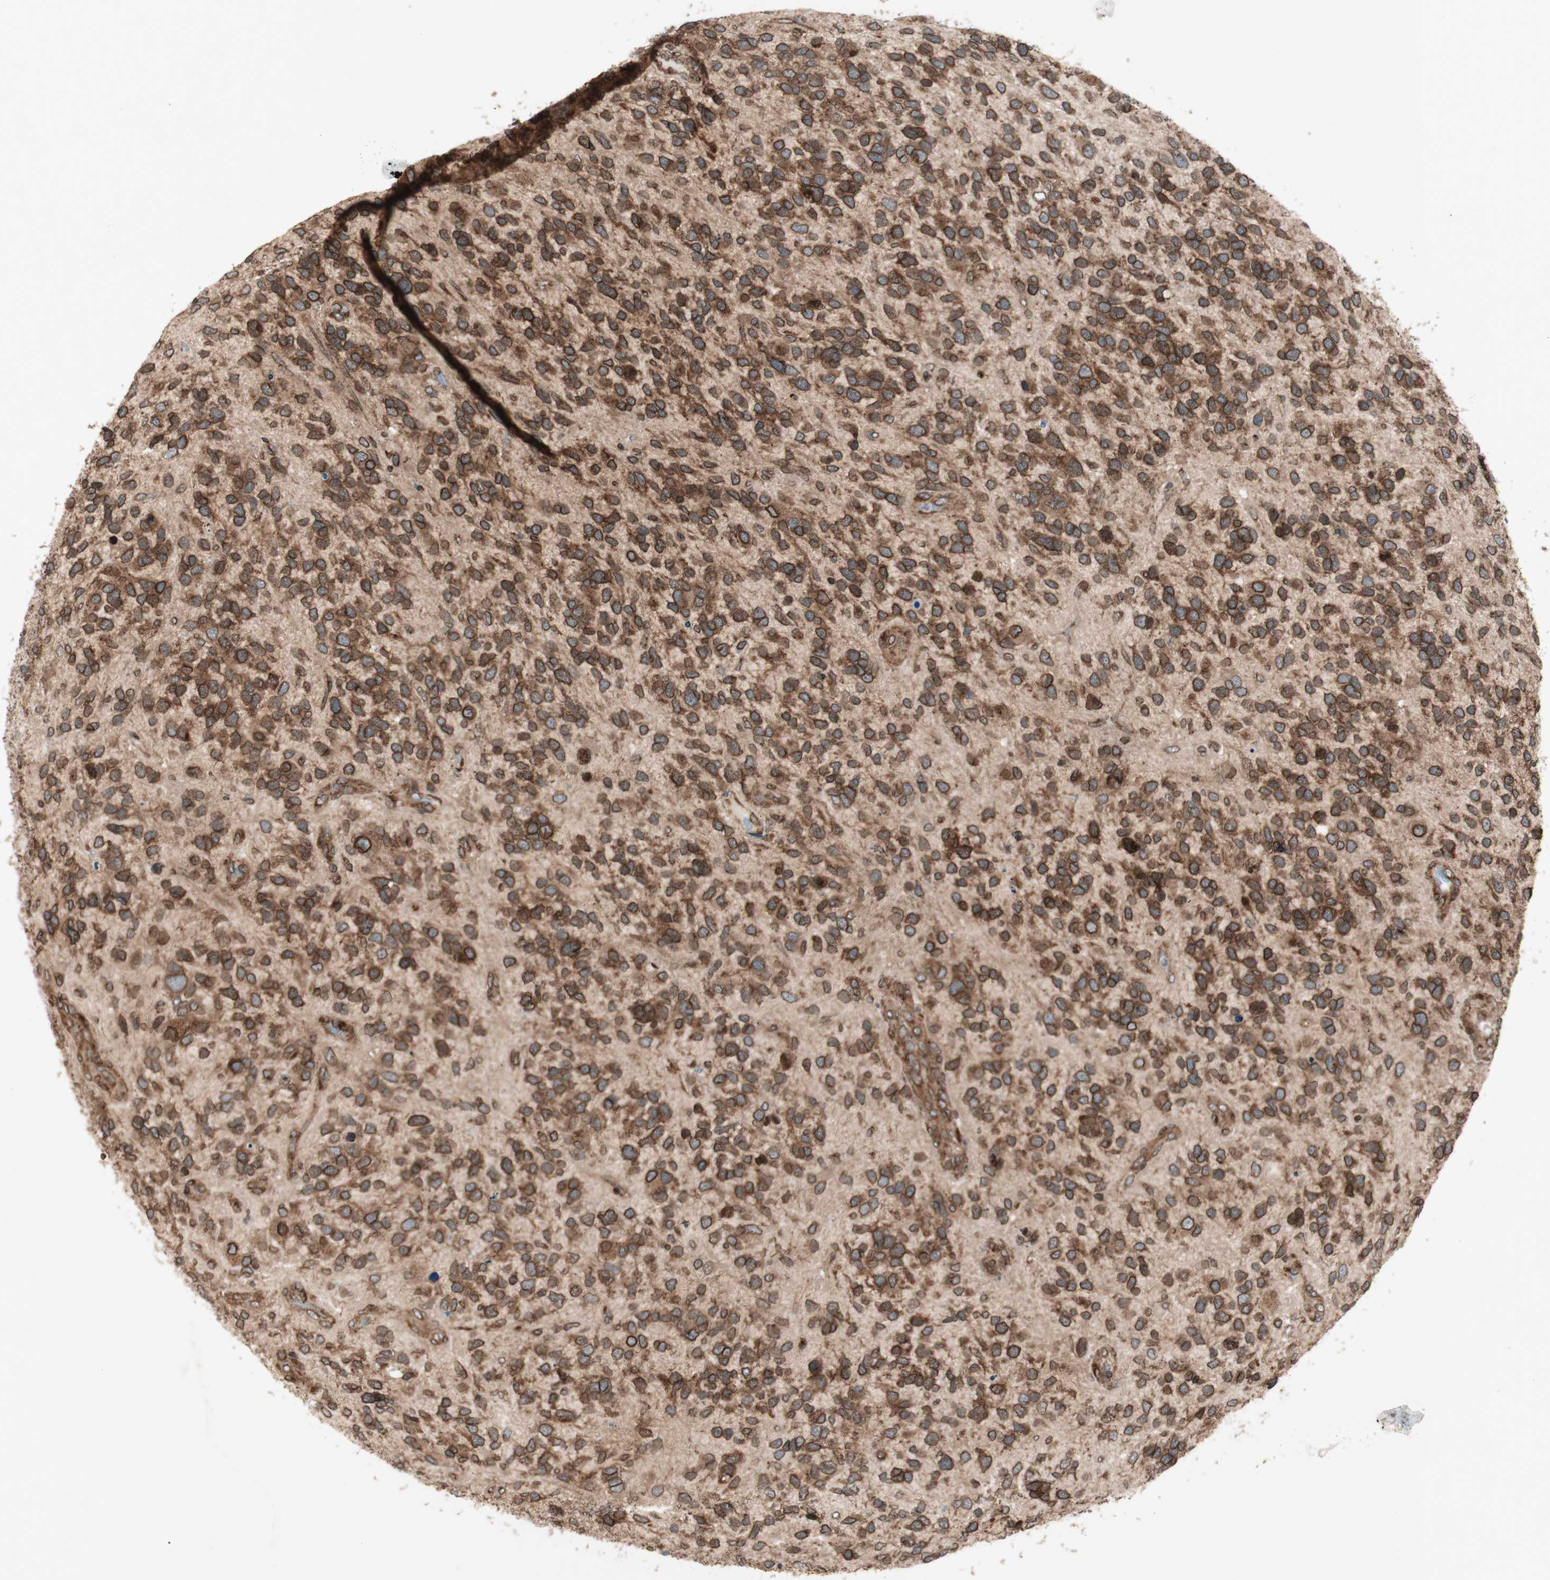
{"staining": {"intensity": "strong", "quantity": ">75%", "location": "cytoplasmic/membranous,nuclear"}, "tissue": "glioma", "cell_type": "Tumor cells", "image_type": "cancer", "snomed": [{"axis": "morphology", "description": "Glioma, malignant, High grade"}, {"axis": "topography", "description": "Brain"}], "caption": "Immunohistochemical staining of glioma demonstrates strong cytoplasmic/membranous and nuclear protein positivity in approximately >75% of tumor cells.", "gene": "NUP62", "patient": {"sex": "female", "age": 58}}